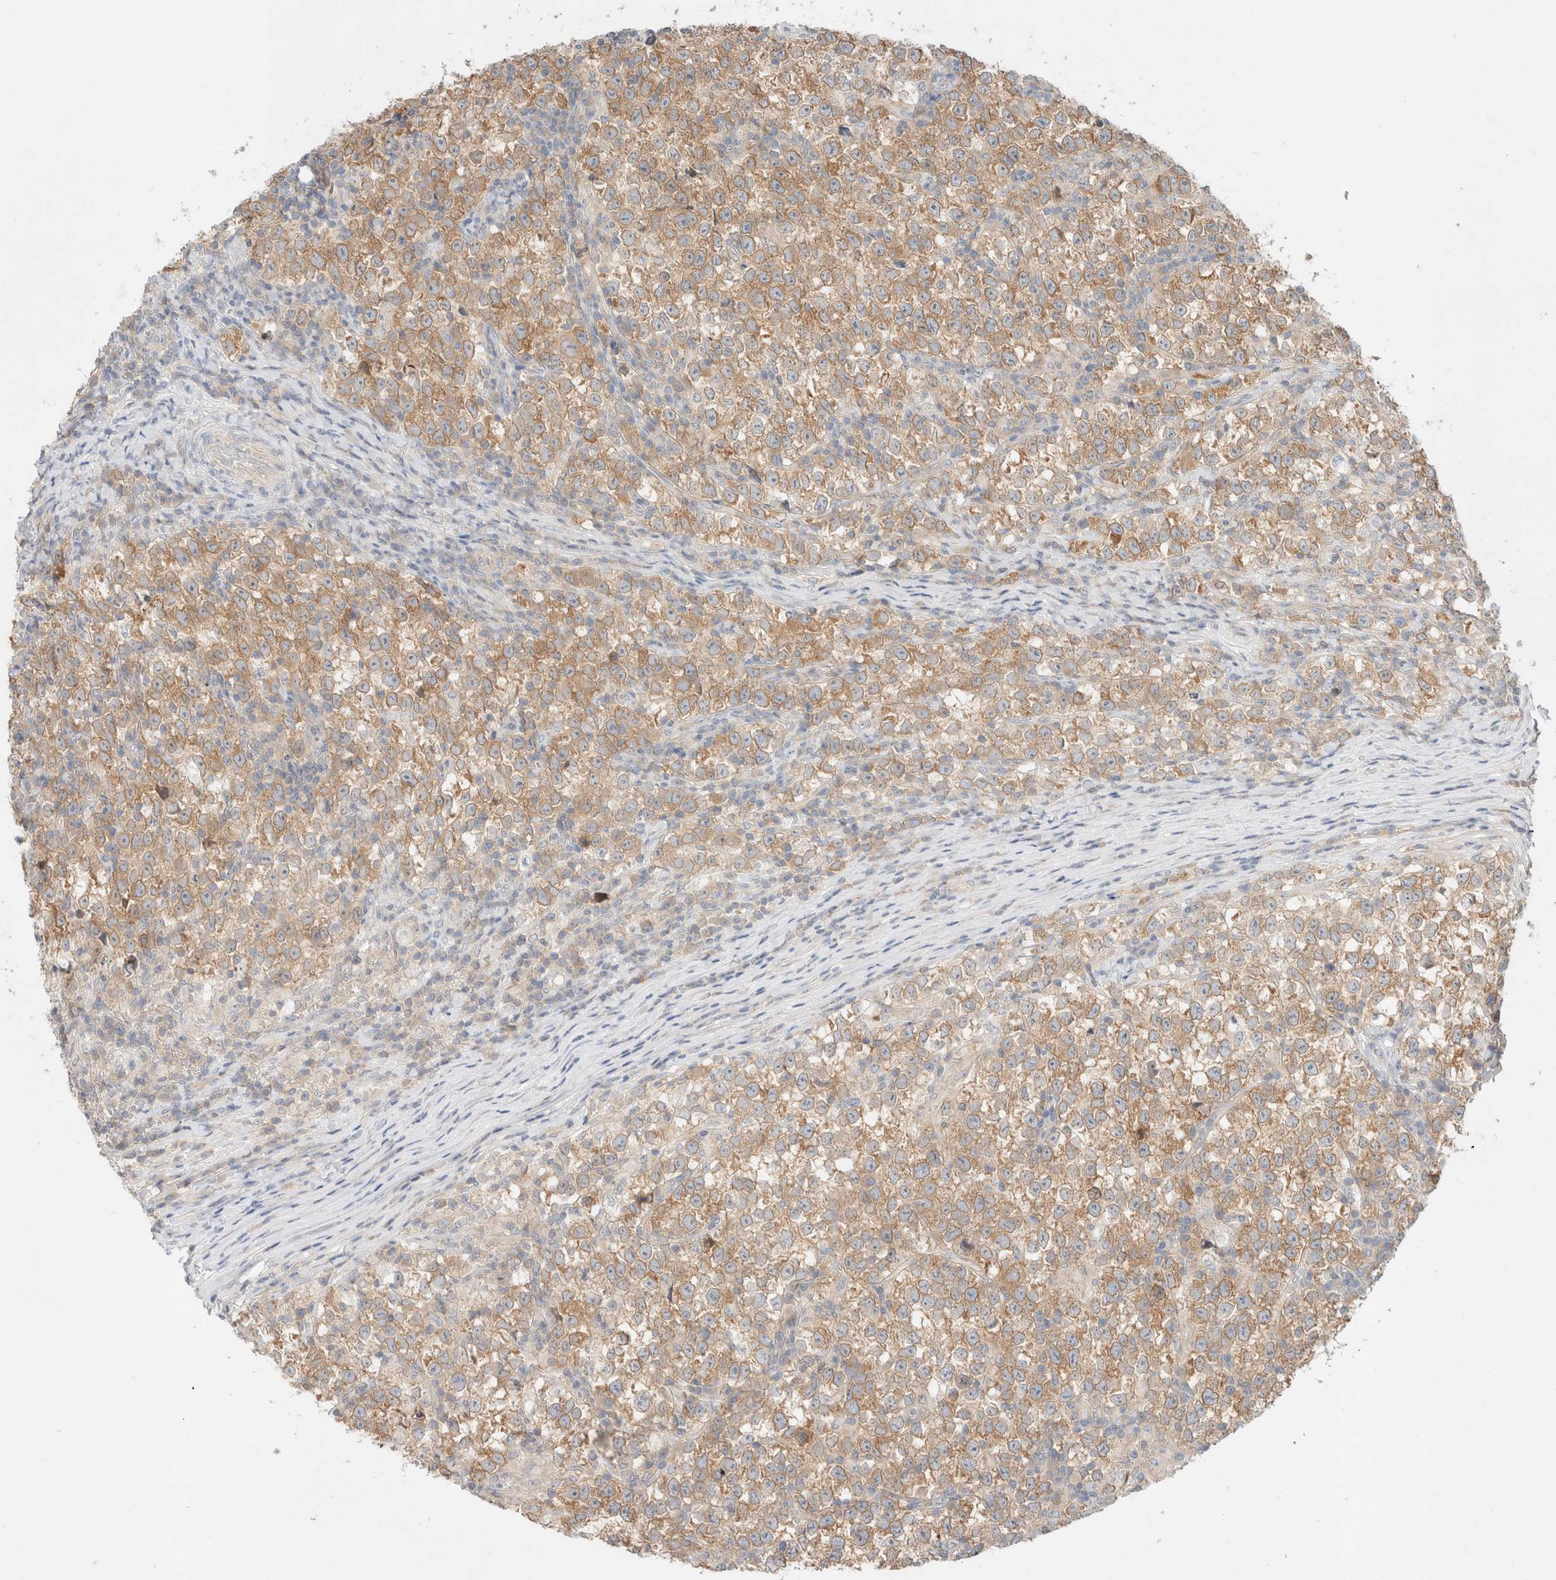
{"staining": {"intensity": "moderate", "quantity": ">75%", "location": "cytoplasmic/membranous"}, "tissue": "testis cancer", "cell_type": "Tumor cells", "image_type": "cancer", "snomed": [{"axis": "morphology", "description": "Normal tissue, NOS"}, {"axis": "morphology", "description": "Seminoma, NOS"}, {"axis": "topography", "description": "Testis"}], "caption": "Testis cancer stained for a protein demonstrates moderate cytoplasmic/membranous positivity in tumor cells. The staining was performed using DAB to visualize the protein expression in brown, while the nuclei were stained in blue with hematoxylin (Magnification: 20x).", "gene": "MARK3", "patient": {"sex": "male", "age": 43}}